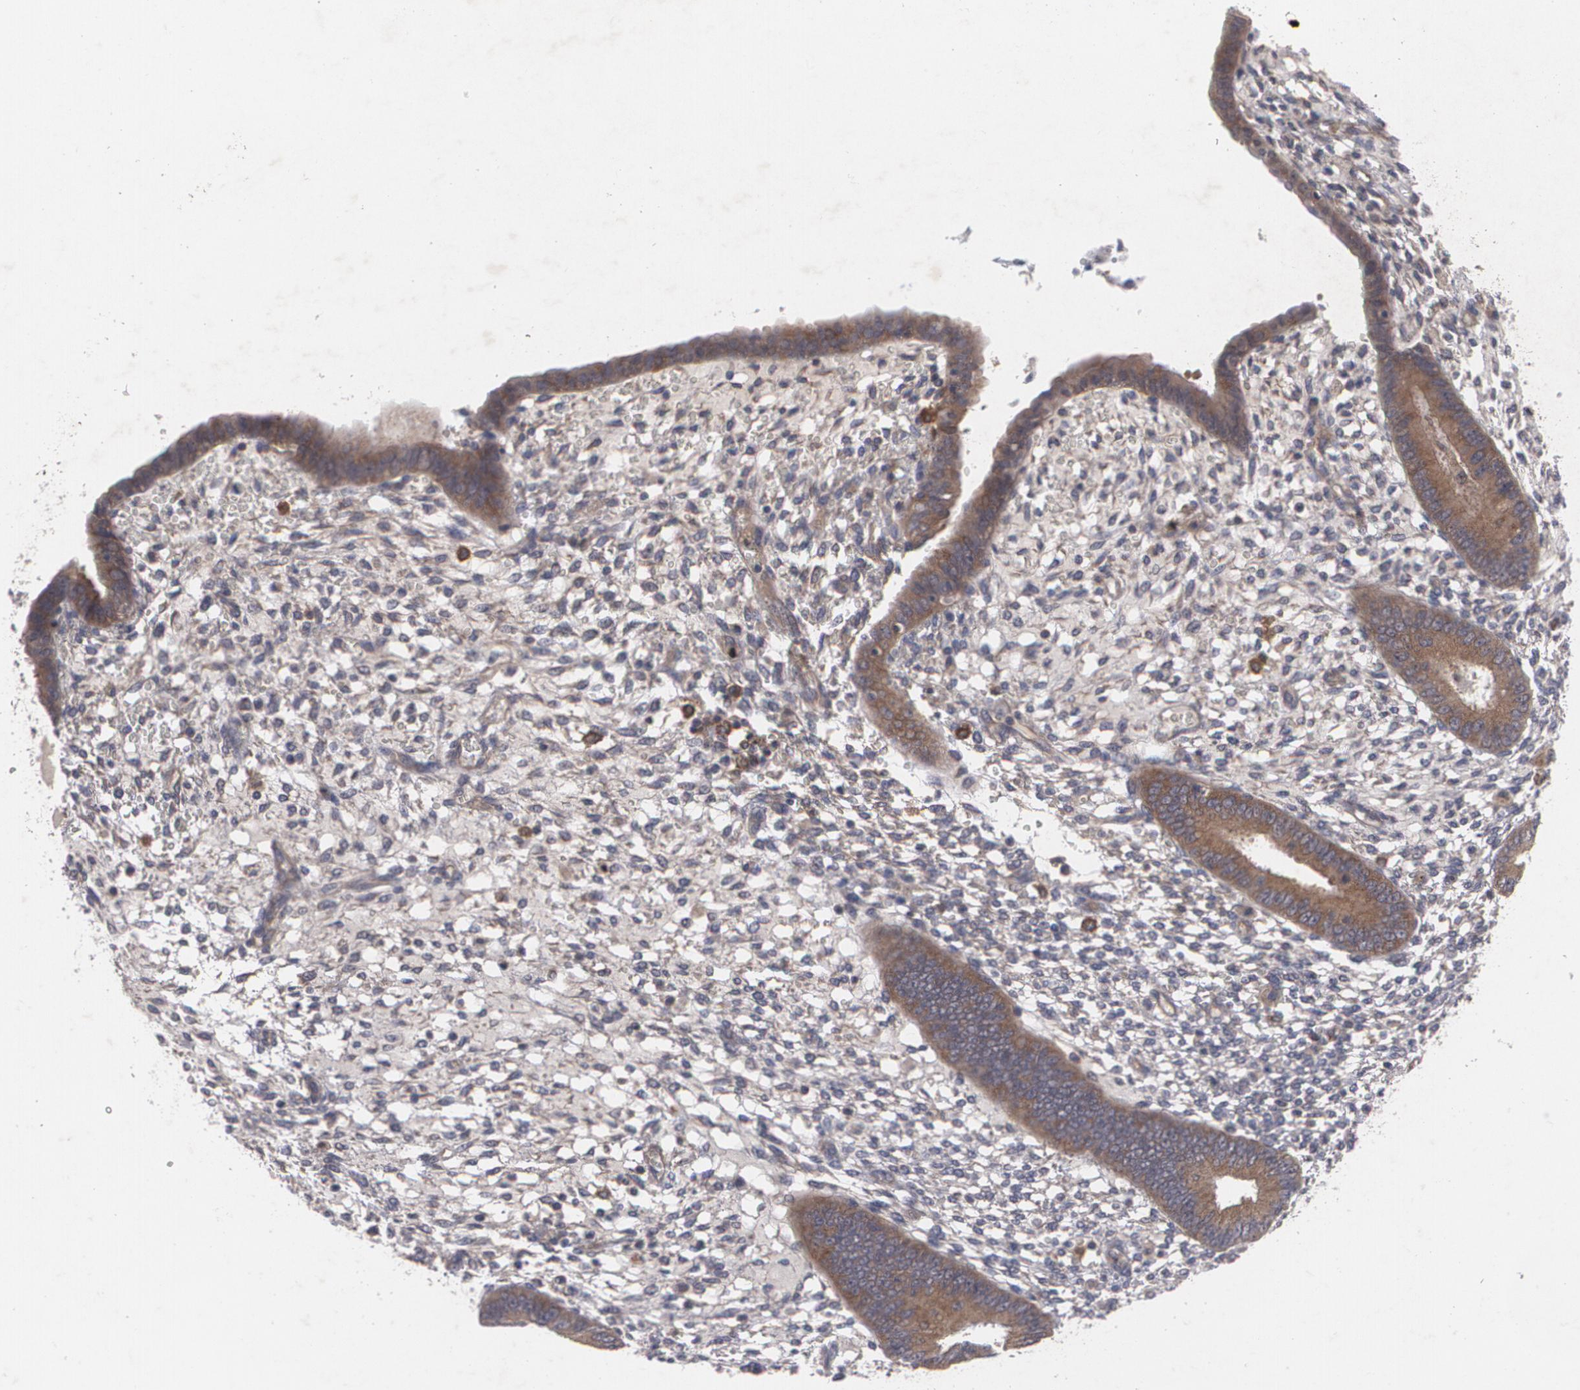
{"staining": {"intensity": "negative", "quantity": "none", "location": "none"}, "tissue": "endometrium", "cell_type": "Cells in endometrial stroma", "image_type": "normal", "snomed": [{"axis": "morphology", "description": "Normal tissue, NOS"}, {"axis": "topography", "description": "Endometrium"}], "caption": "Immunohistochemistry image of normal human endometrium stained for a protein (brown), which displays no staining in cells in endometrial stroma.", "gene": "HTT", "patient": {"sex": "female", "age": 42}}